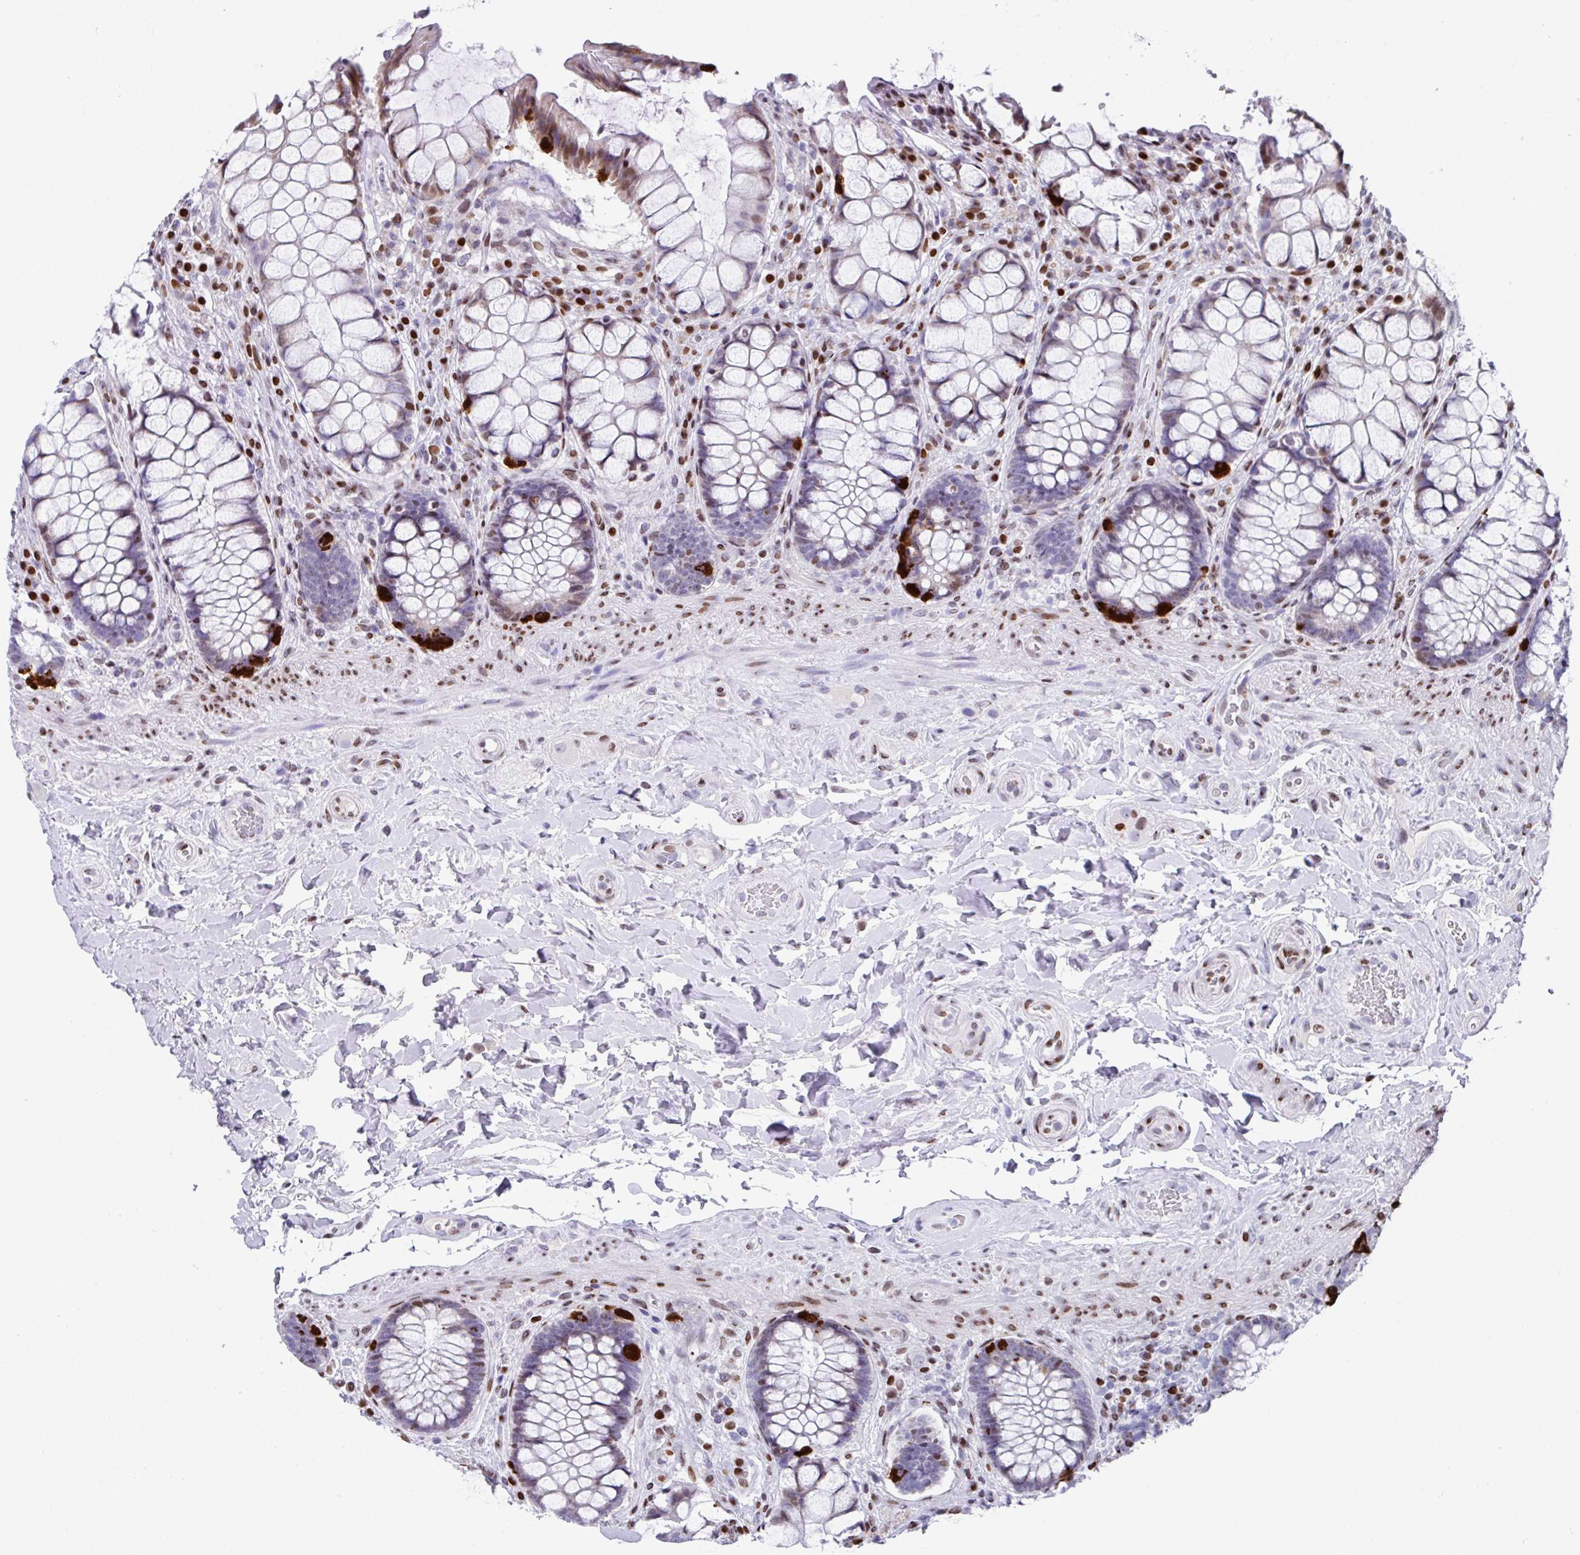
{"staining": {"intensity": "strong", "quantity": "<25%", "location": "cytoplasmic/membranous,nuclear"}, "tissue": "rectum", "cell_type": "Glandular cells", "image_type": "normal", "snomed": [{"axis": "morphology", "description": "Normal tissue, NOS"}, {"axis": "topography", "description": "Rectum"}], "caption": "Immunohistochemistry (IHC) image of benign rectum: human rectum stained using immunohistochemistry (IHC) demonstrates medium levels of strong protein expression localized specifically in the cytoplasmic/membranous,nuclear of glandular cells, appearing as a cytoplasmic/membranous,nuclear brown color.", "gene": "TCF3", "patient": {"sex": "female", "age": 58}}